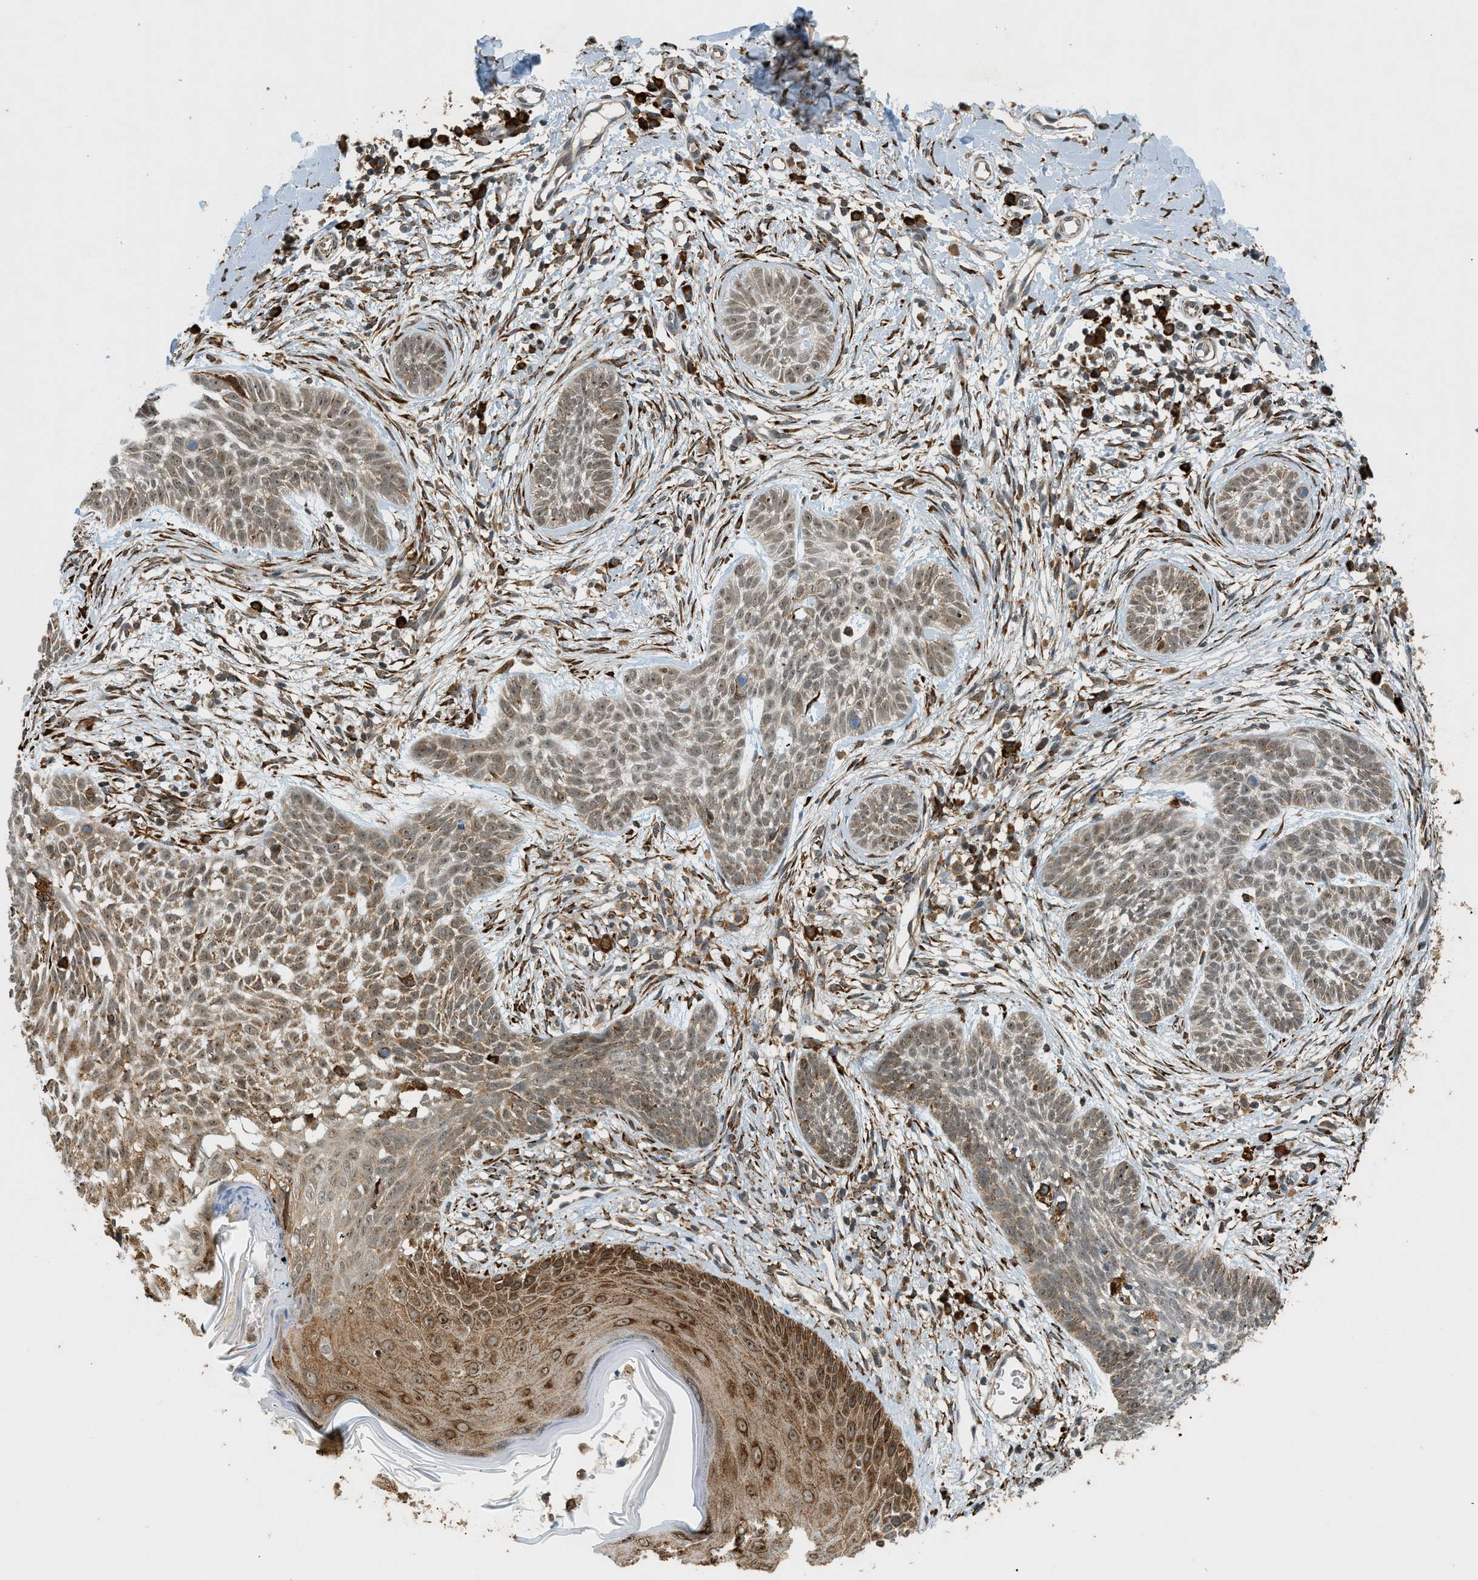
{"staining": {"intensity": "weak", "quantity": ">75%", "location": "nuclear"}, "tissue": "skin cancer", "cell_type": "Tumor cells", "image_type": "cancer", "snomed": [{"axis": "morphology", "description": "Basal cell carcinoma"}, {"axis": "topography", "description": "Skin"}], "caption": "Immunohistochemical staining of skin cancer (basal cell carcinoma) exhibits low levels of weak nuclear expression in approximately >75% of tumor cells. (DAB (3,3'-diaminobenzidine) = brown stain, brightfield microscopy at high magnification).", "gene": "SEMA4D", "patient": {"sex": "female", "age": 59}}